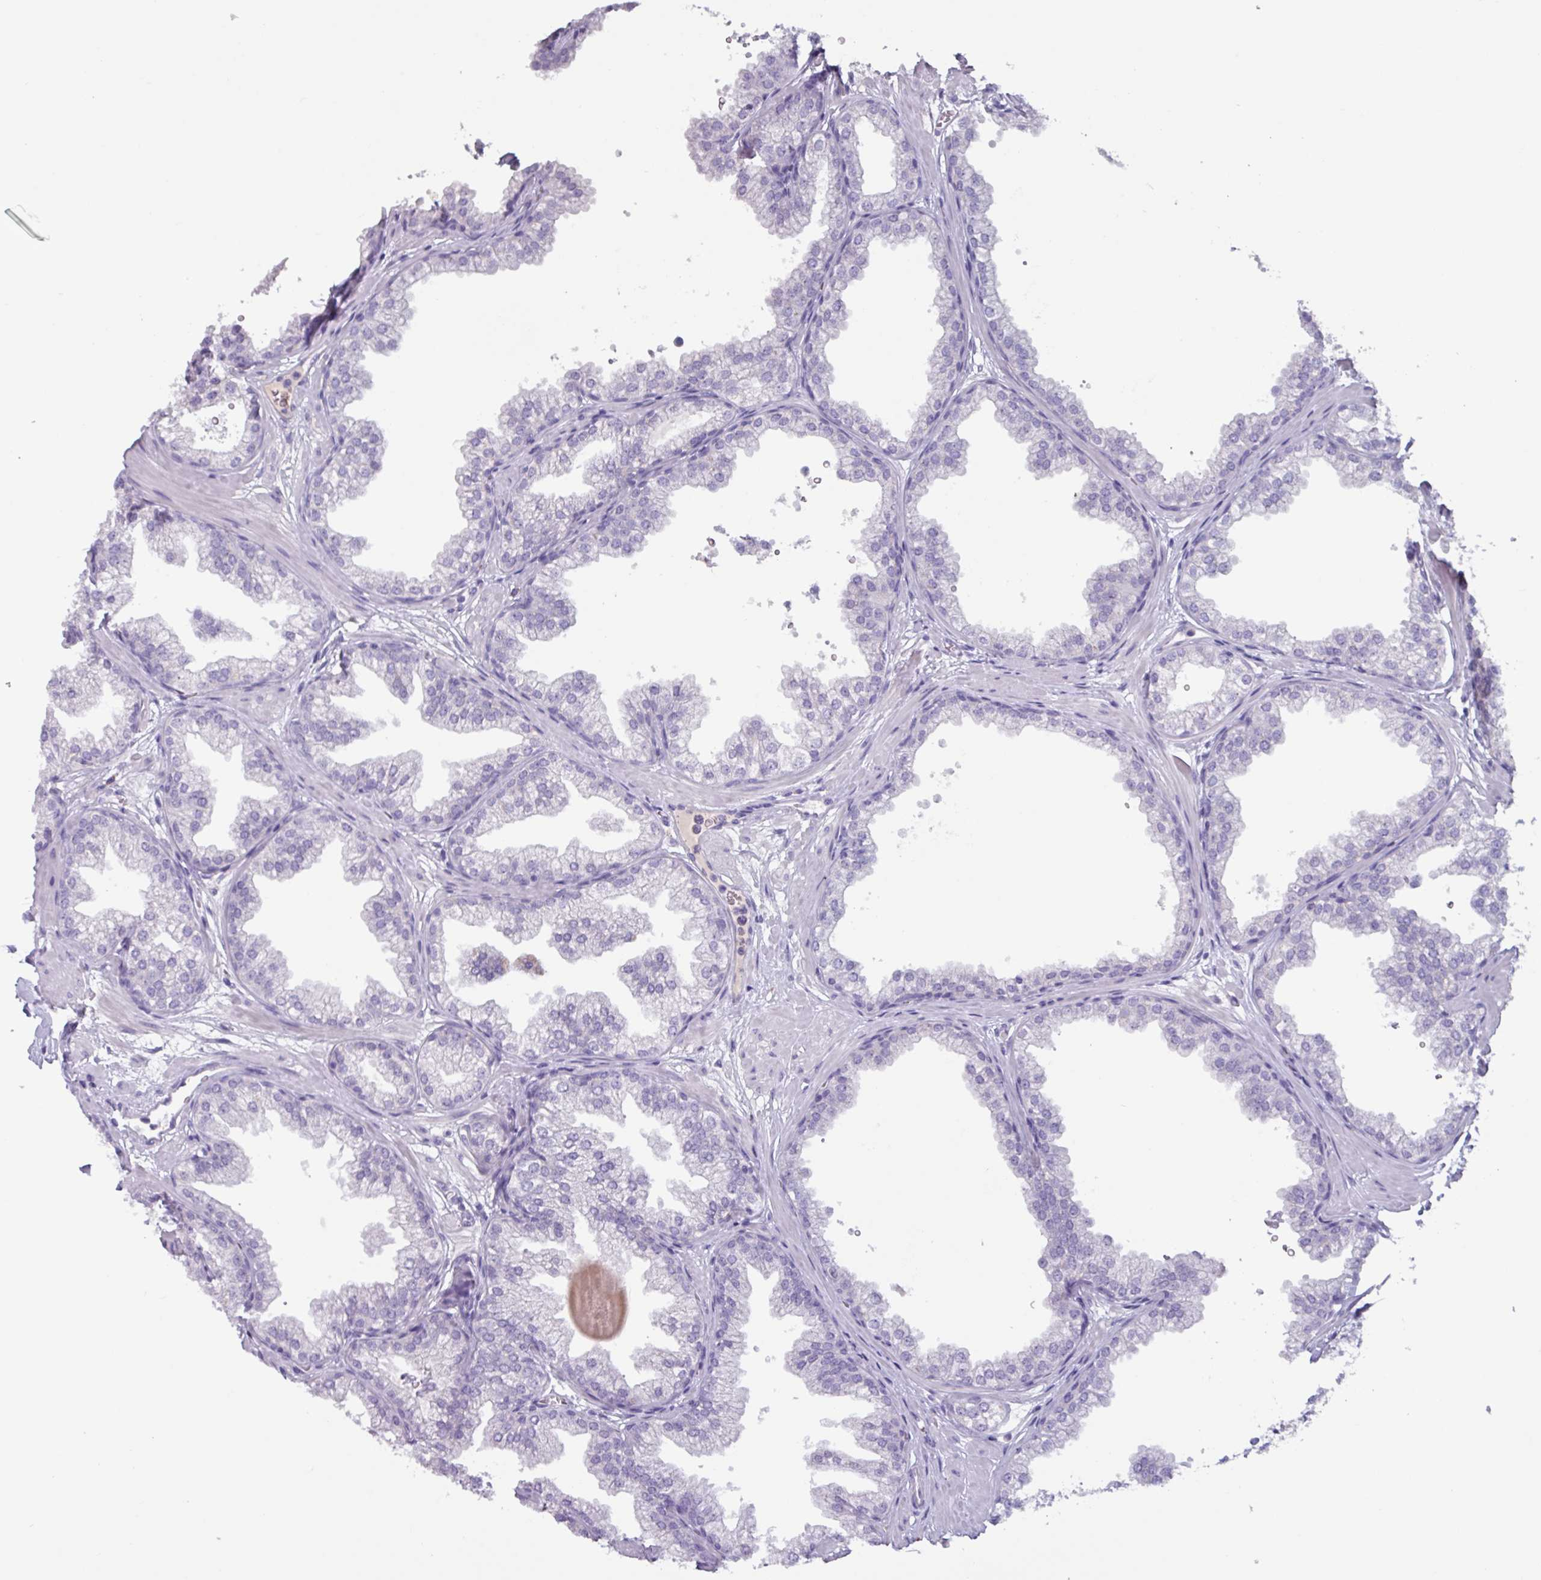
{"staining": {"intensity": "negative", "quantity": "none", "location": "none"}, "tissue": "prostate", "cell_type": "Glandular cells", "image_type": "normal", "snomed": [{"axis": "morphology", "description": "Normal tissue, NOS"}, {"axis": "topography", "description": "Prostate"}], "caption": "Immunohistochemistry histopathology image of benign prostate: human prostate stained with DAB exhibits no significant protein positivity in glandular cells.", "gene": "OR2T10", "patient": {"sex": "male", "age": 37}}